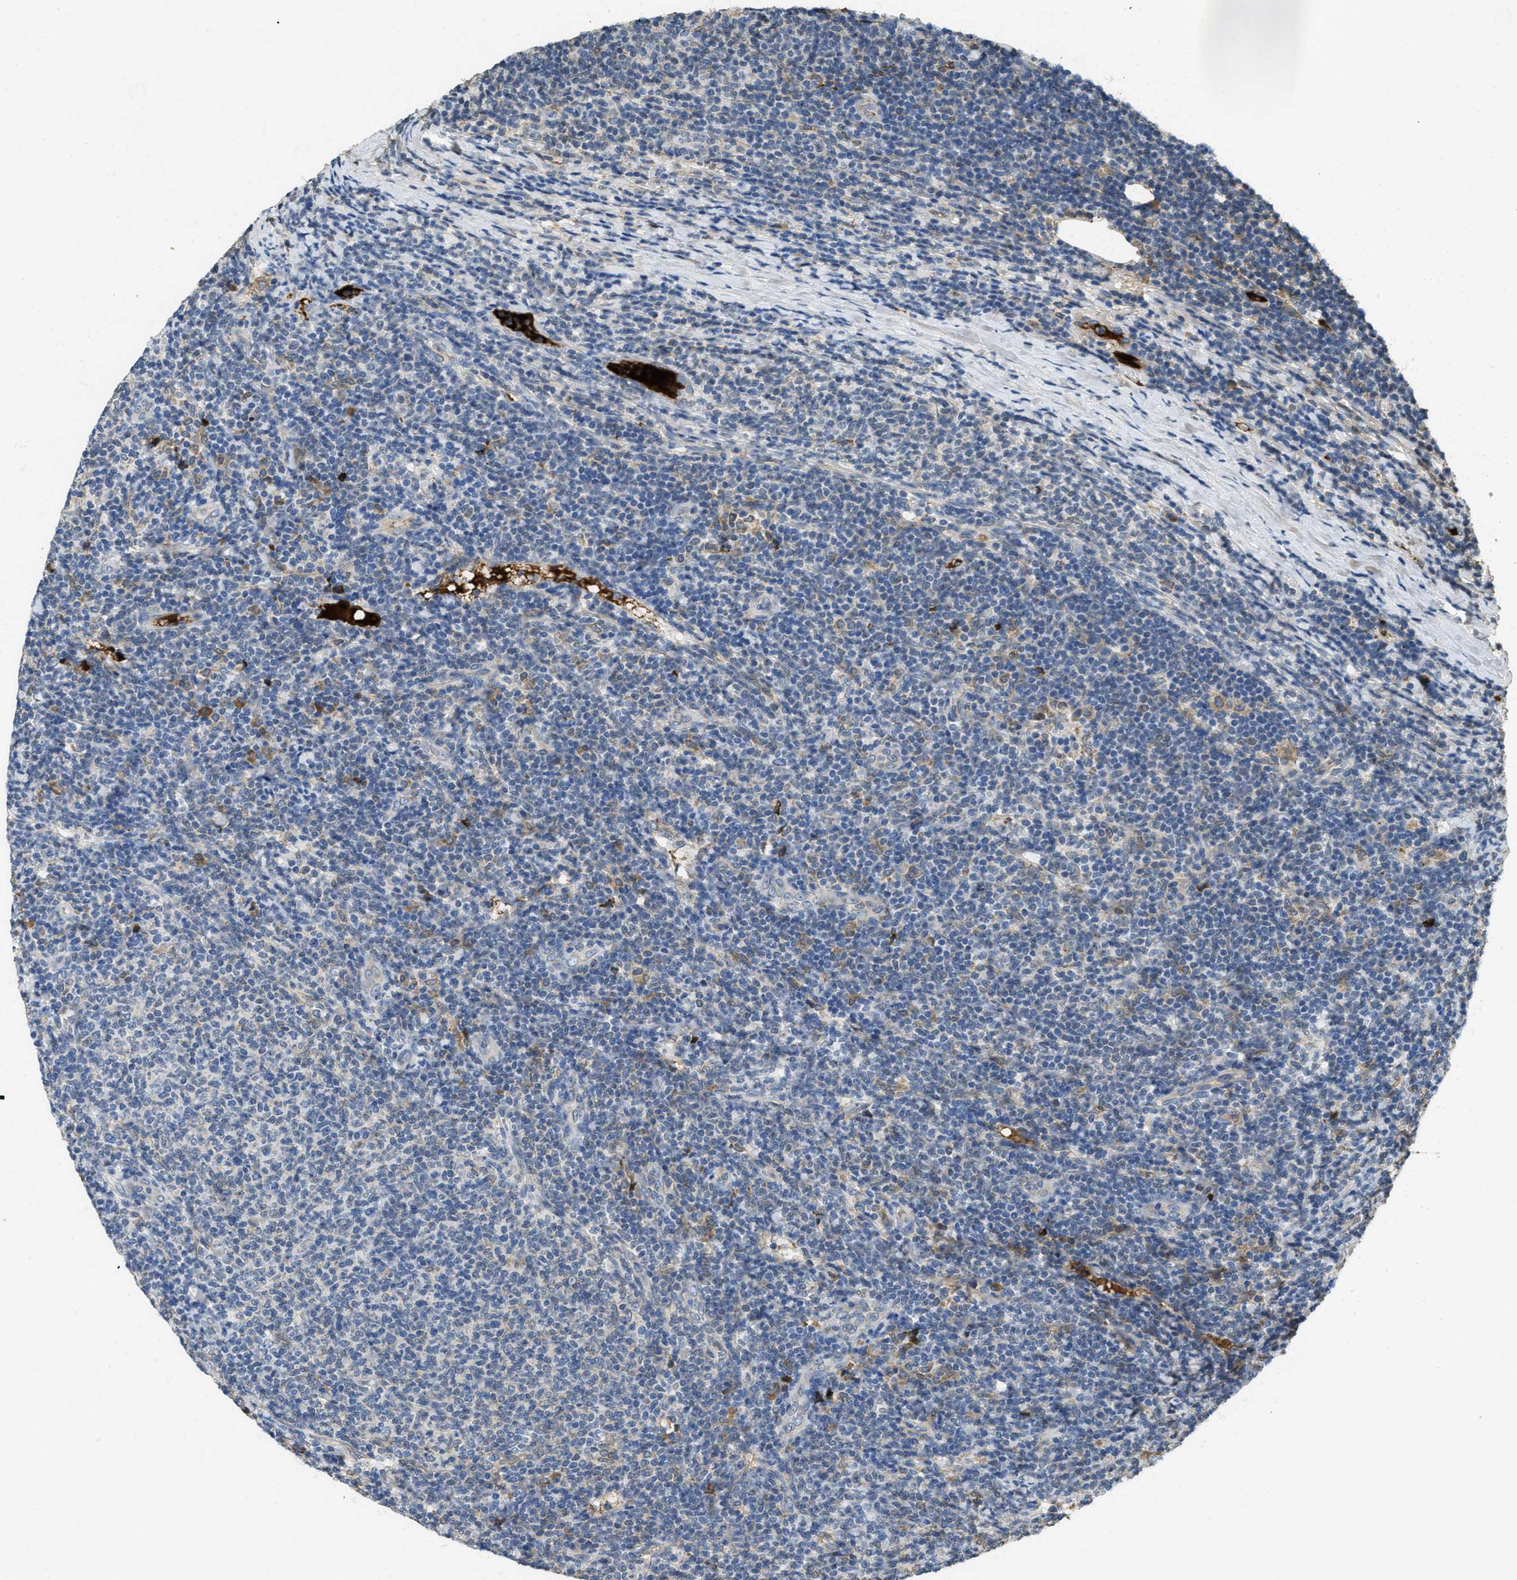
{"staining": {"intensity": "negative", "quantity": "none", "location": "none"}, "tissue": "lymphoma", "cell_type": "Tumor cells", "image_type": "cancer", "snomed": [{"axis": "morphology", "description": "Malignant lymphoma, non-Hodgkin's type, Low grade"}, {"axis": "topography", "description": "Lymph node"}], "caption": "This is an immunohistochemistry (IHC) photomicrograph of low-grade malignant lymphoma, non-Hodgkin's type. There is no expression in tumor cells.", "gene": "MPDU1", "patient": {"sex": "male", "age": 66}}